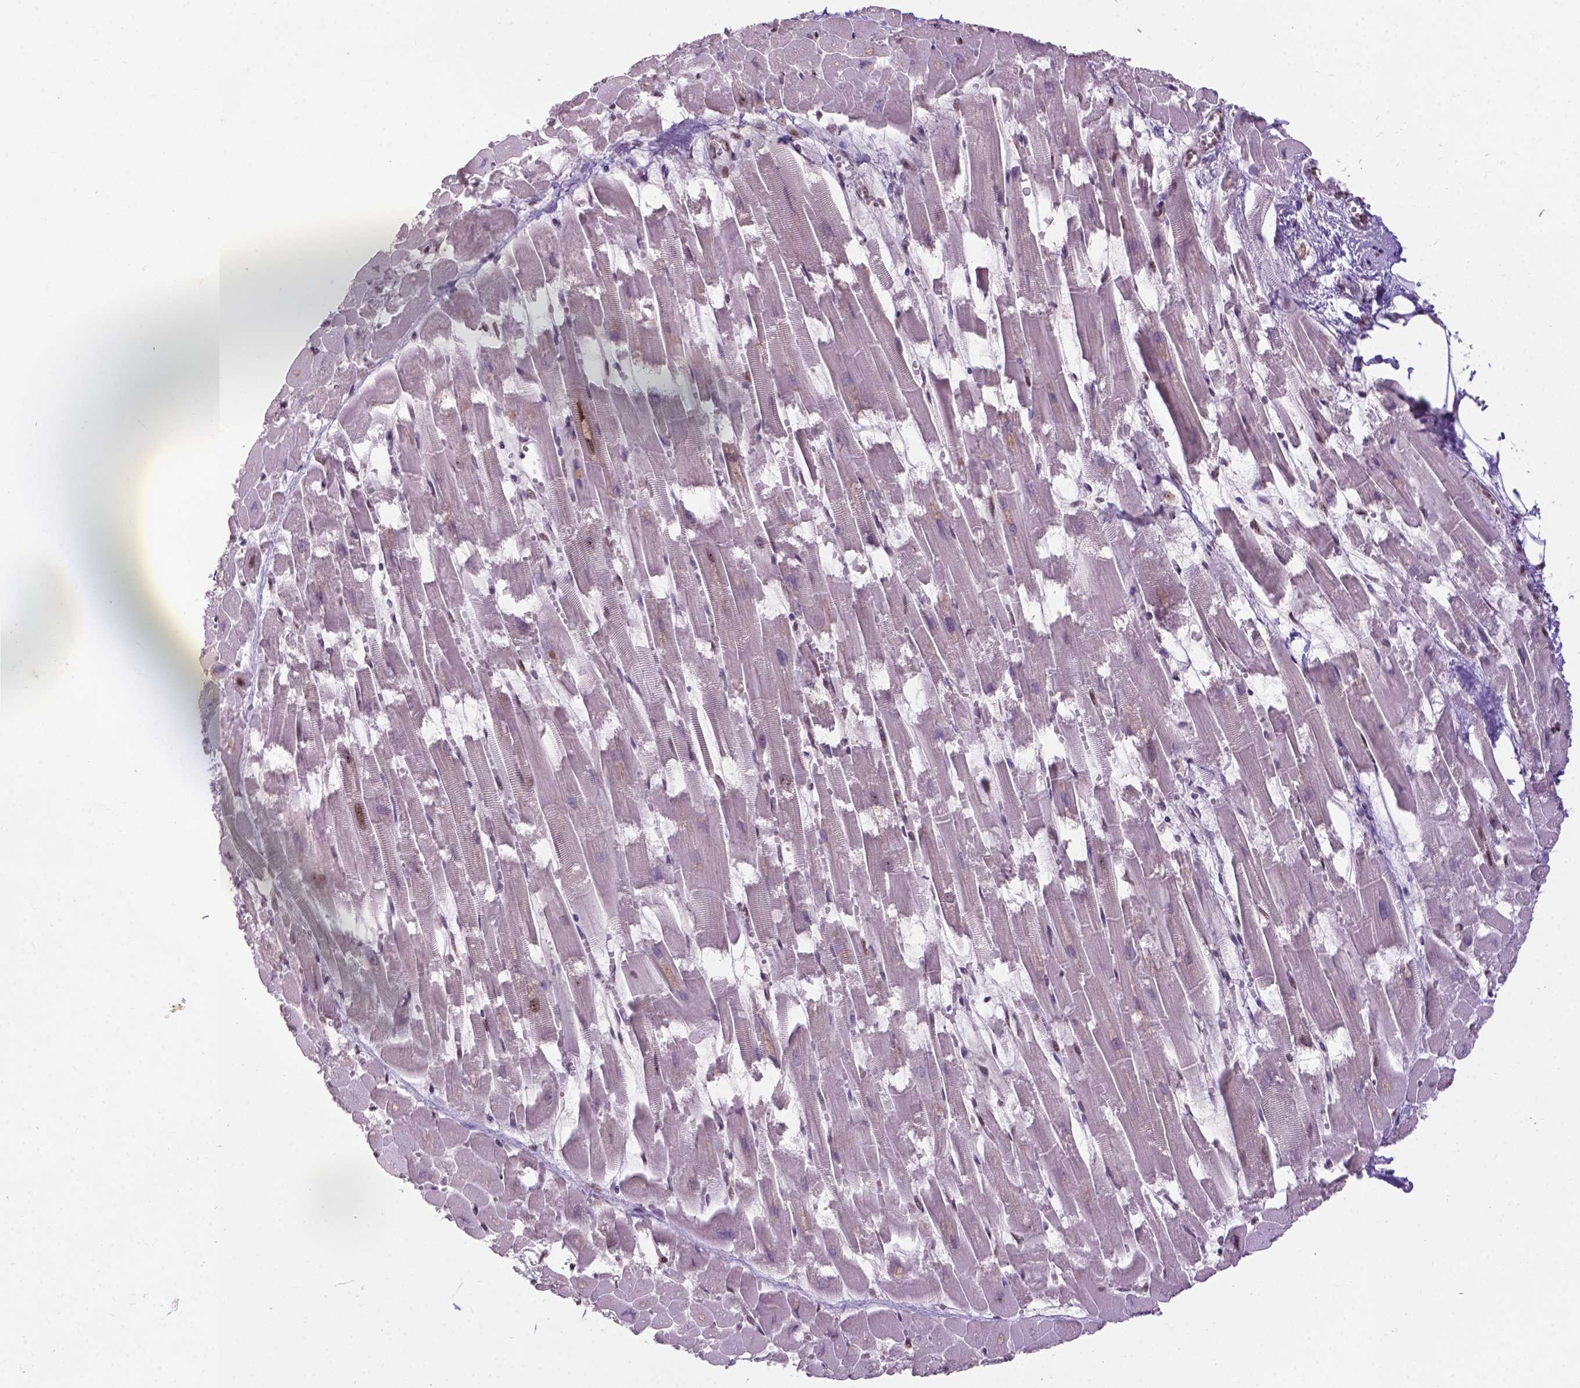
{"staining": {"intensity": "strong", "quantity": "25%-75%", "location": "nuclear"}, "tissue": "heart muscle", "cell_type": "Cardiomyocytes", "image_type": "normal", "snomed": [{"axis": "morphology", "description": "Normal tissue, NOS"}, {"axis": "topography", "description": "Heart"}], "caption": "This image shows IHC staining of unremarkable human heart muscle, with high strong nuclear expression in about 25%-75% of cardiomyocytes.", "gene": "CSNK2A1", "patient": {"sex": "female", "age": 52}}